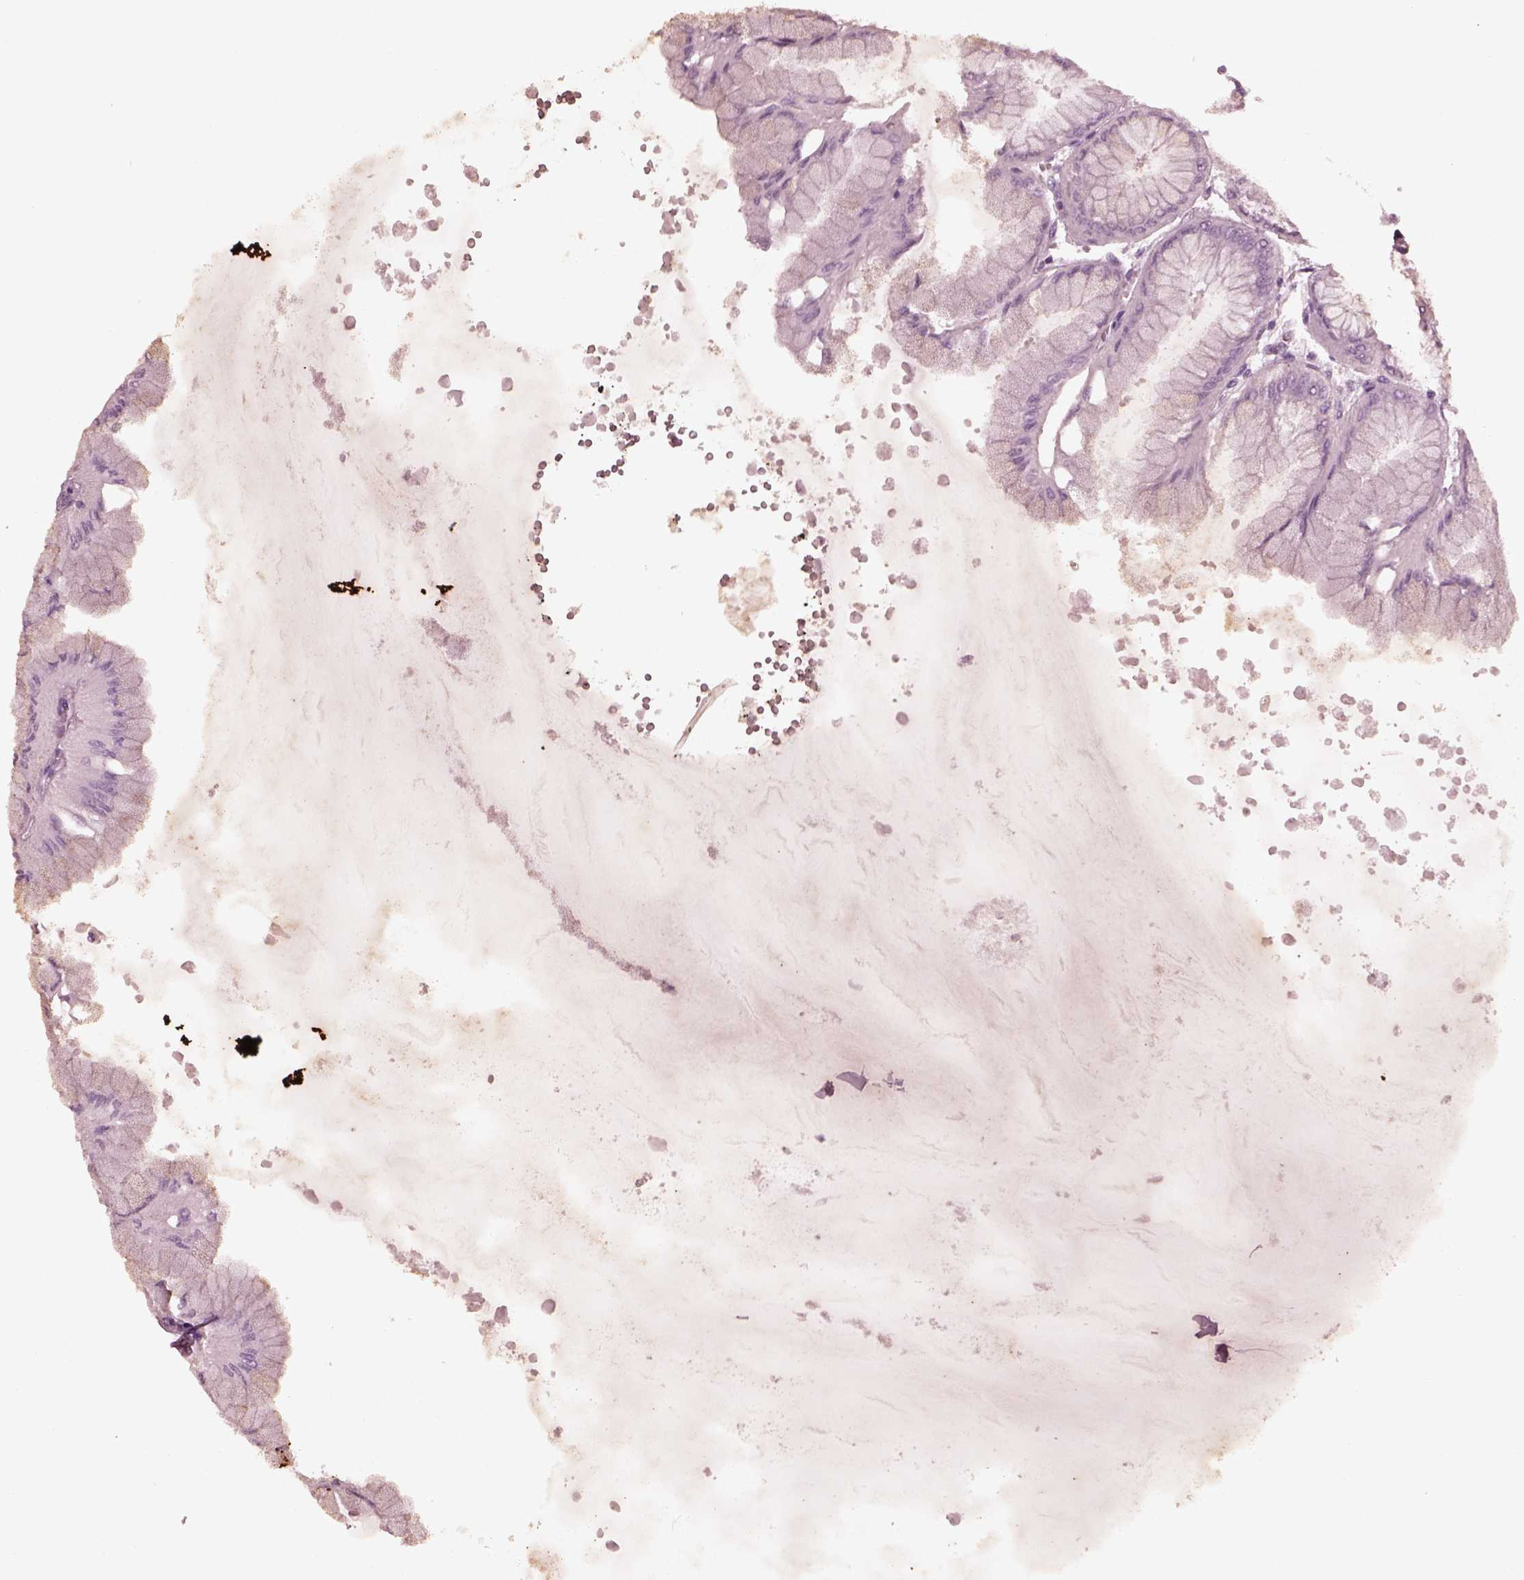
{"staining": {"intensity": "negative", "quantity": "none", "location": "none"}, "tissue": "stomach", "cell_type": "Glandular cells", "image_type": "normal", "snomed": [{"axis": "morphology", "description": "Normal tissue, NOS"}, {"axis": "topography", "description": "Stomach, upper"}], "caption": "The micrograph reveals no significant expression in glandular cells of stomach.", "gene": "GRM6", "patient": {"sex": "male", "age": 60}}